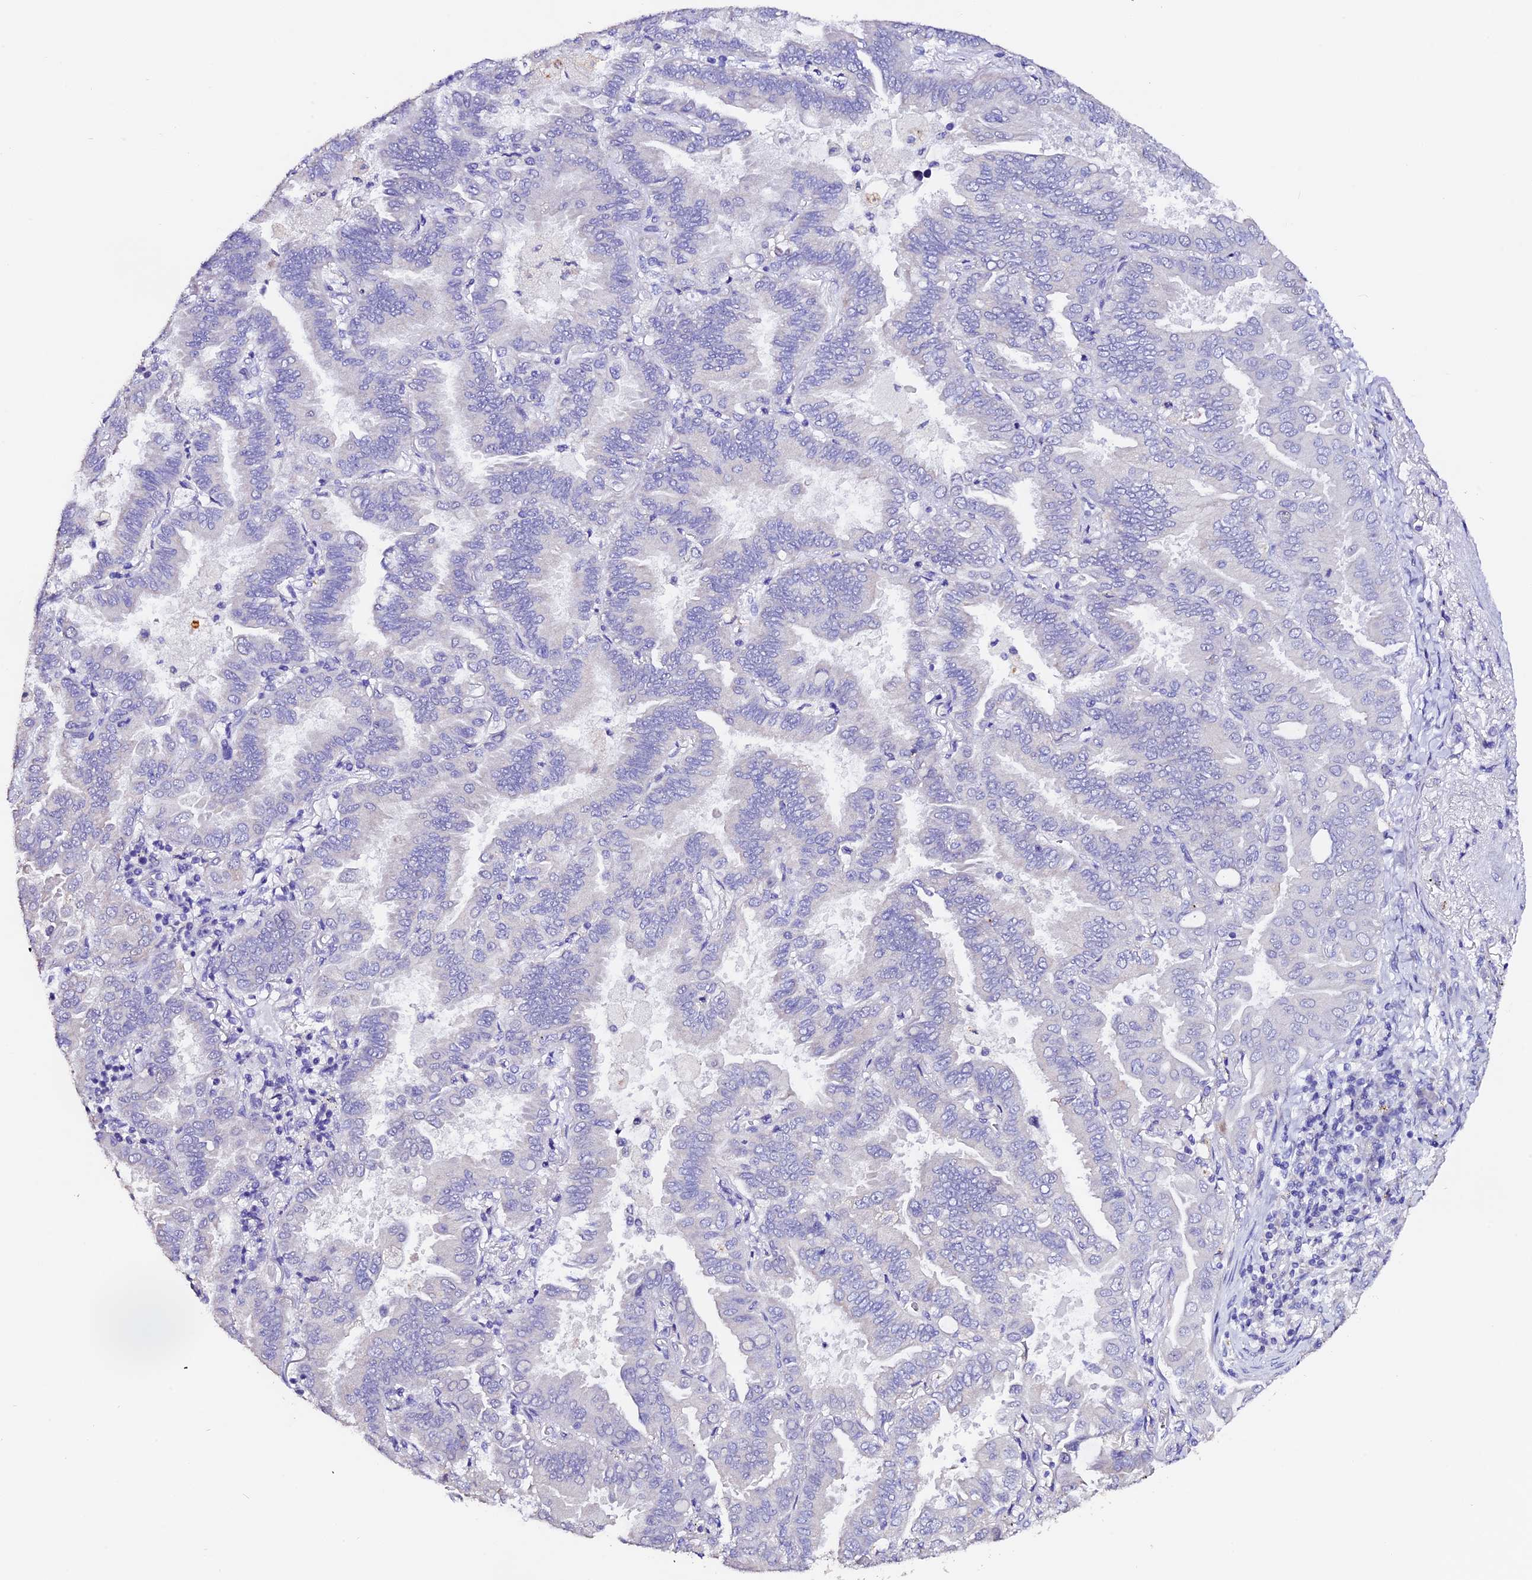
{"staining": {"intensity": "negative", "quantity": "none", "location": "none"}, "tissue": "lung cancer", "cell_type": "Tumor cells", "image_type": "cancer", "snomed": [{"axis": "morphology", "description": "Adenocarcinoma, NOS"}, {"axis": "topography", "description": "Lung"}], "caption": "DAB (3,3'-diaminobenzidine) immunohistochemical staining of human adenocarcinoma (lung) exhibits no significant positivity in tumor cells.", "gene": "FBXW9", "patient": {"sex": "male", "age": 64}}